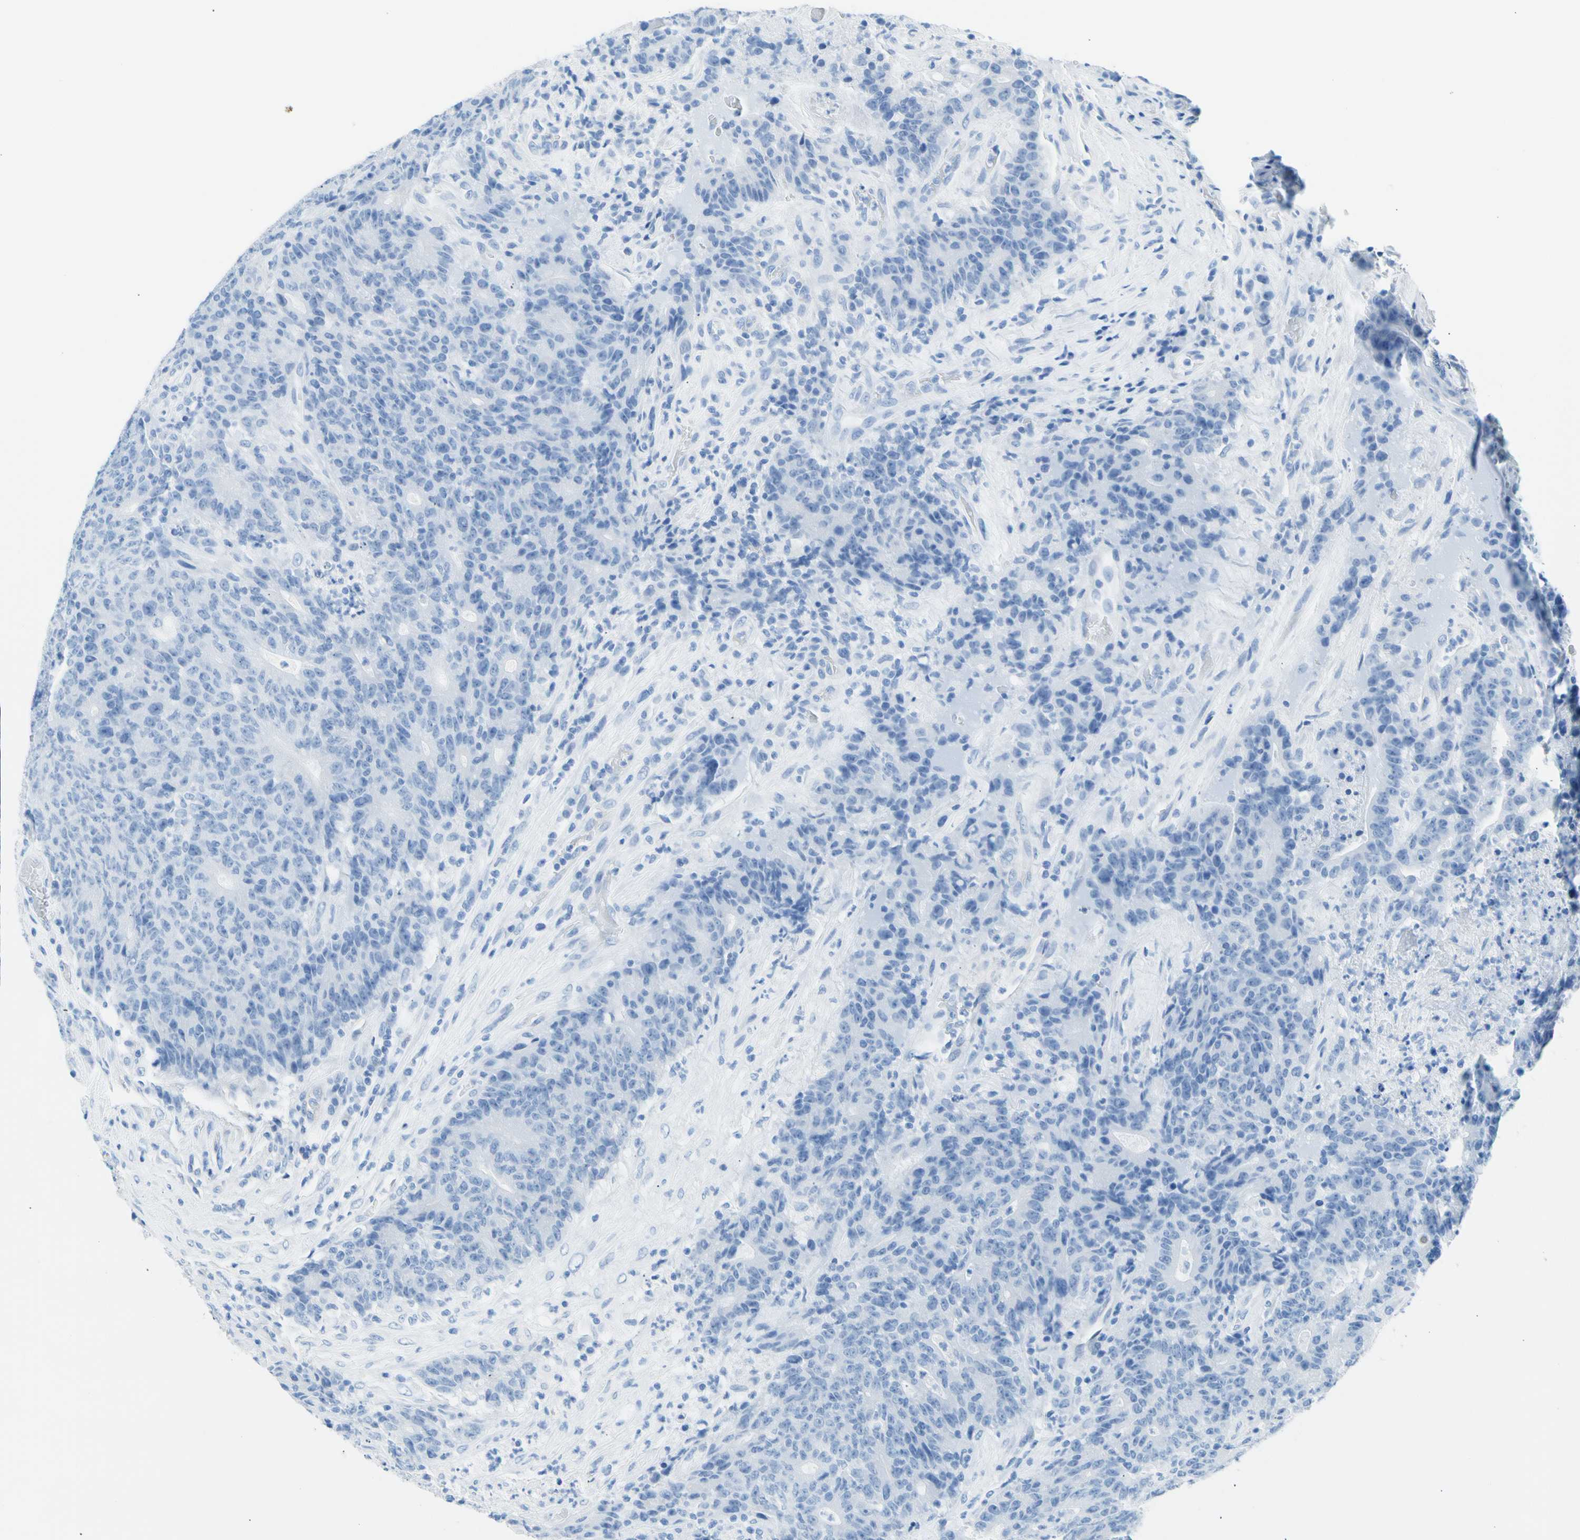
{"staining": {"intensity": "negative", "quantity": "none", "location": "none"}, "tissue": "colorectal cancer", "cell_type": "Tumor cells", "image_type": "cancer", "snomed": [{"axis": "morphology", "description": "Normal tissue, NOS"}, {"axis": "morphology", "description": "Adenocarcinoma, NOS"}, {"axis": "topography", "description": "Colon"}], "caption": "Colorectal adenocarcinoma stained for a protein using immunohistochemistry exhibits no staining tumor cells.", "gene": "CEL", "patient": {"sex": "female", "age": 75}}